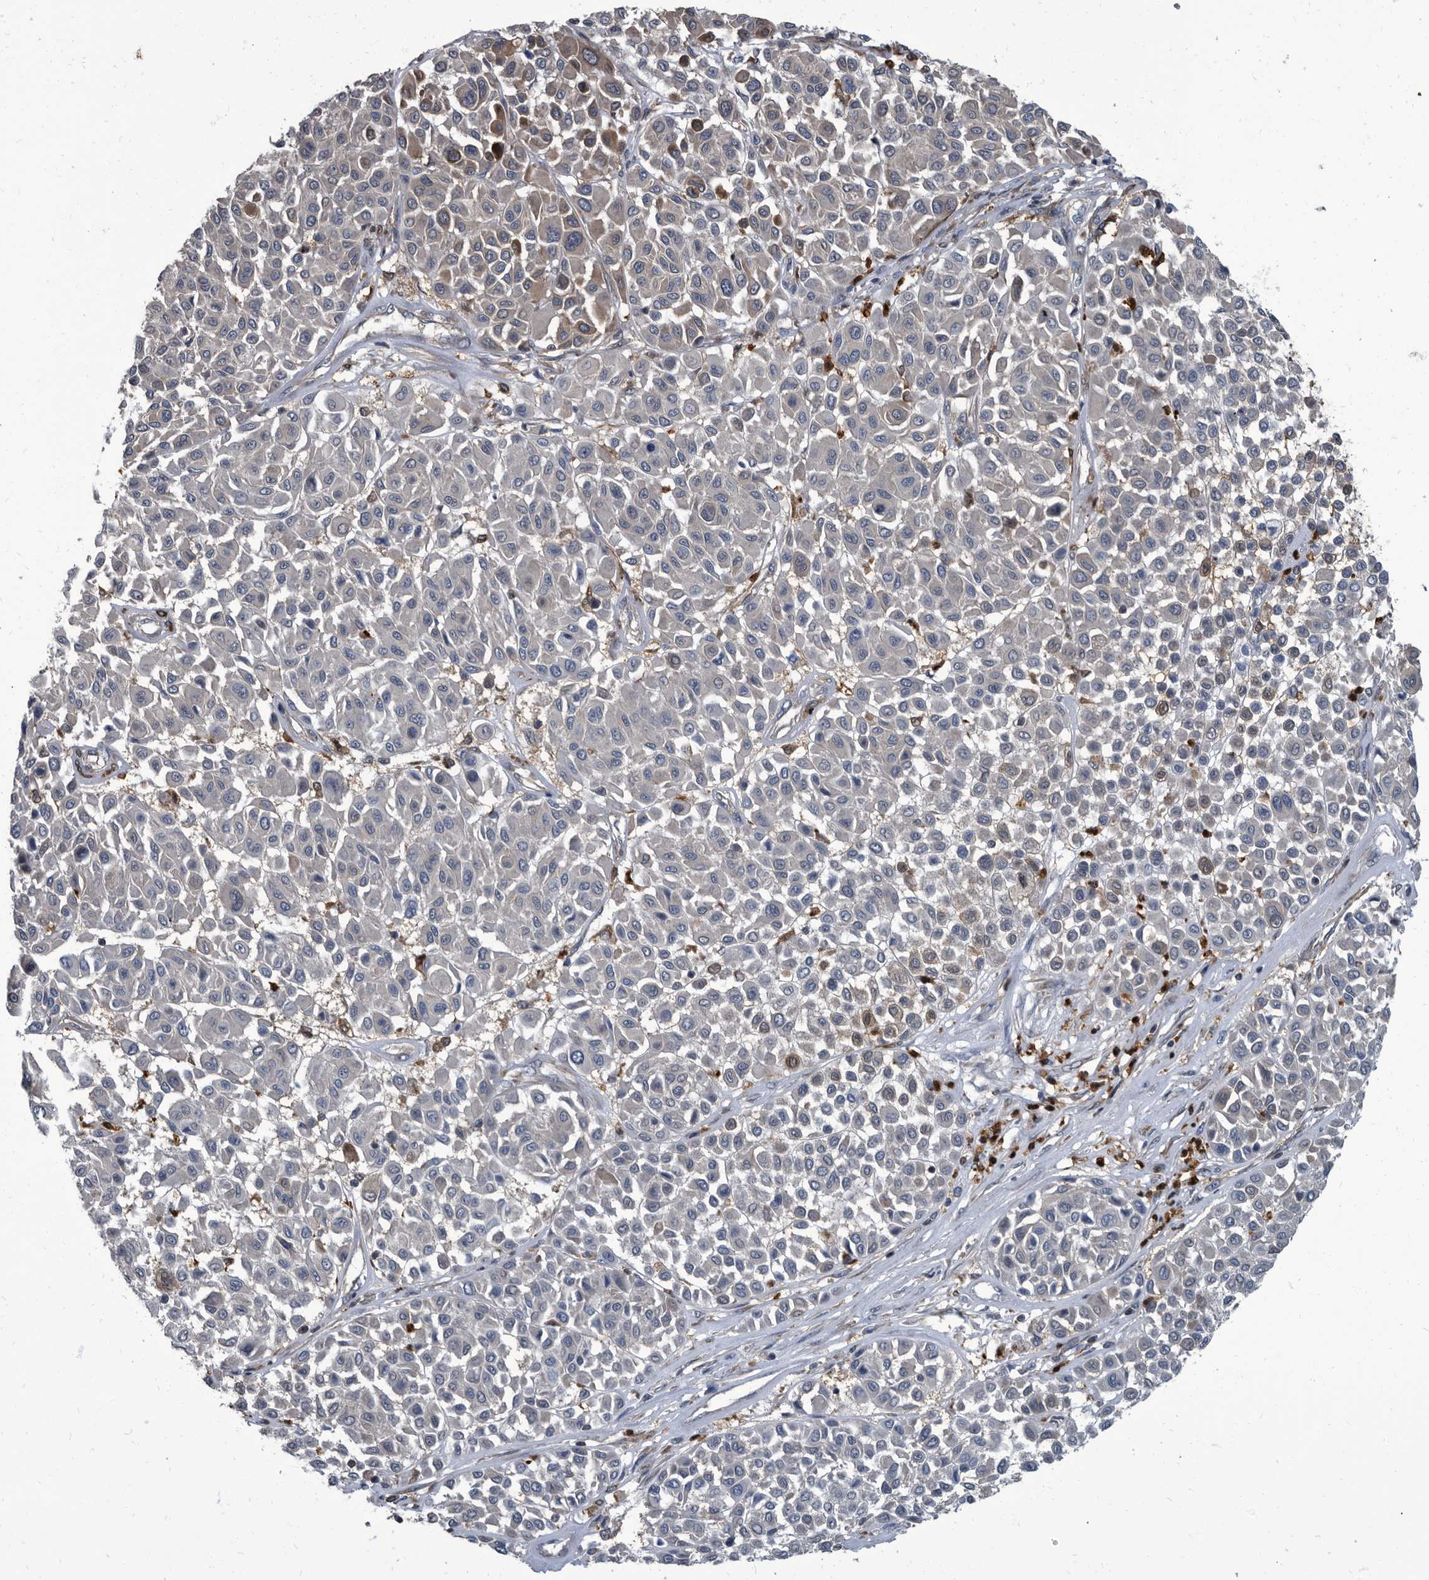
{"staining": {"intensity": "negative", "quantity": "none", "location": "none"}, "tissue": "melanoma", "cell_type": "Tumor cells", "image_type": "cancer", "snomed": [{"axis": "morphology", "description": "Malignant melanoma, Metastatic site"}, {"axis": "topography", "description": "Soft tissue"}], "caption": "Tumor cells are negative for protein expression in human melanoma.", "gene": "CDV3", "patient": {"sex": "male", "age": 41}}